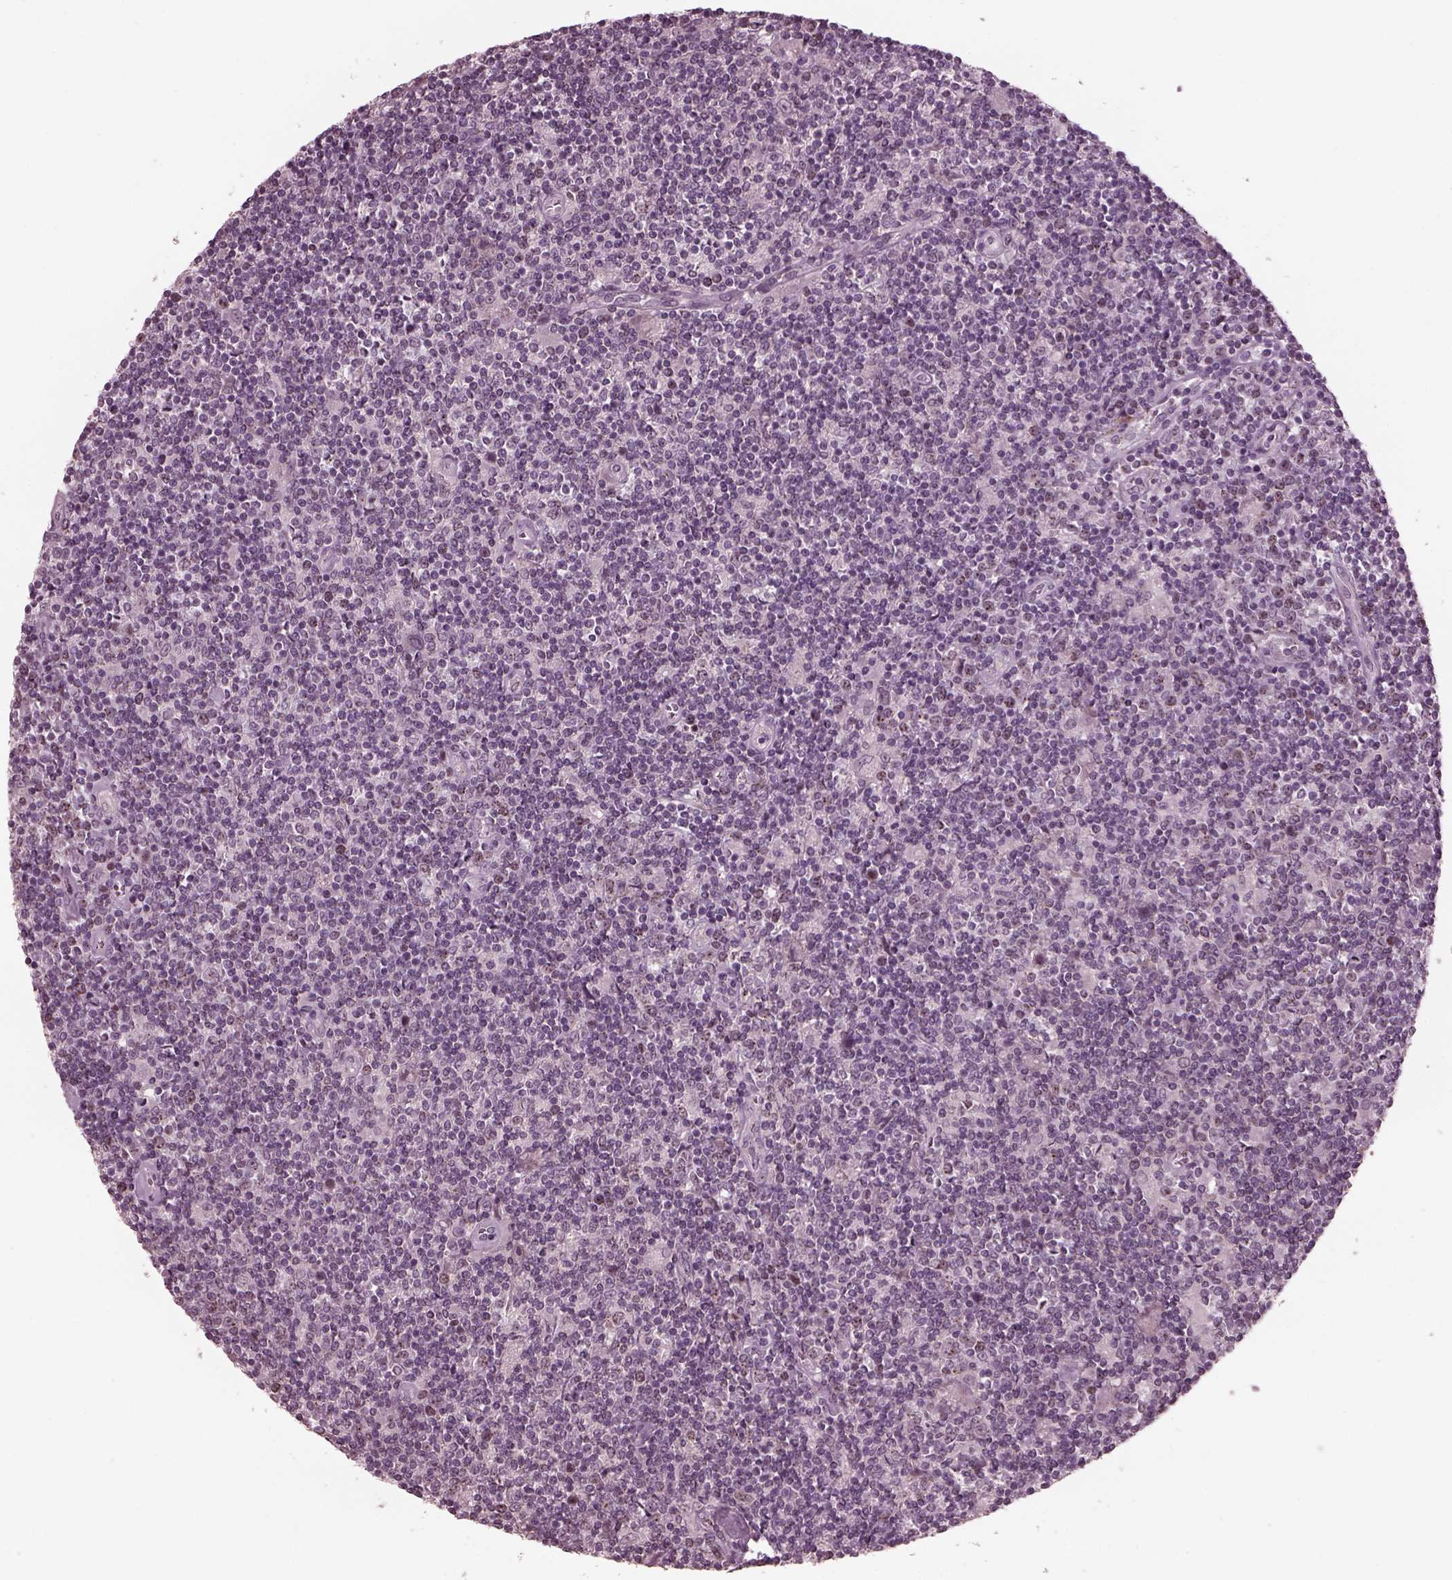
{"staining": {"intensity": "negative", "quantity": "none", "location": "none"}, "tissue": "lymphoma", "cell_type": "Tumor cells", "image_type": "cancer", "snomed": [{"axis": "morphology", "description": "Hodgkin's disease, NOS"}, {"axis": "topography", "description": "Lymph node"}], "caption": "IHC image of Hodgkin's disease stained for a protein (brown), which exhibits no positivity in tumor cells. The staining was performed using DAB to visualize the protein expression in brown, while the nuclei were stained in blue with hematoxylin (Magnification: 20x).", "gene": "SAXO1", "patient": {"sex": "male", "age": 40}}